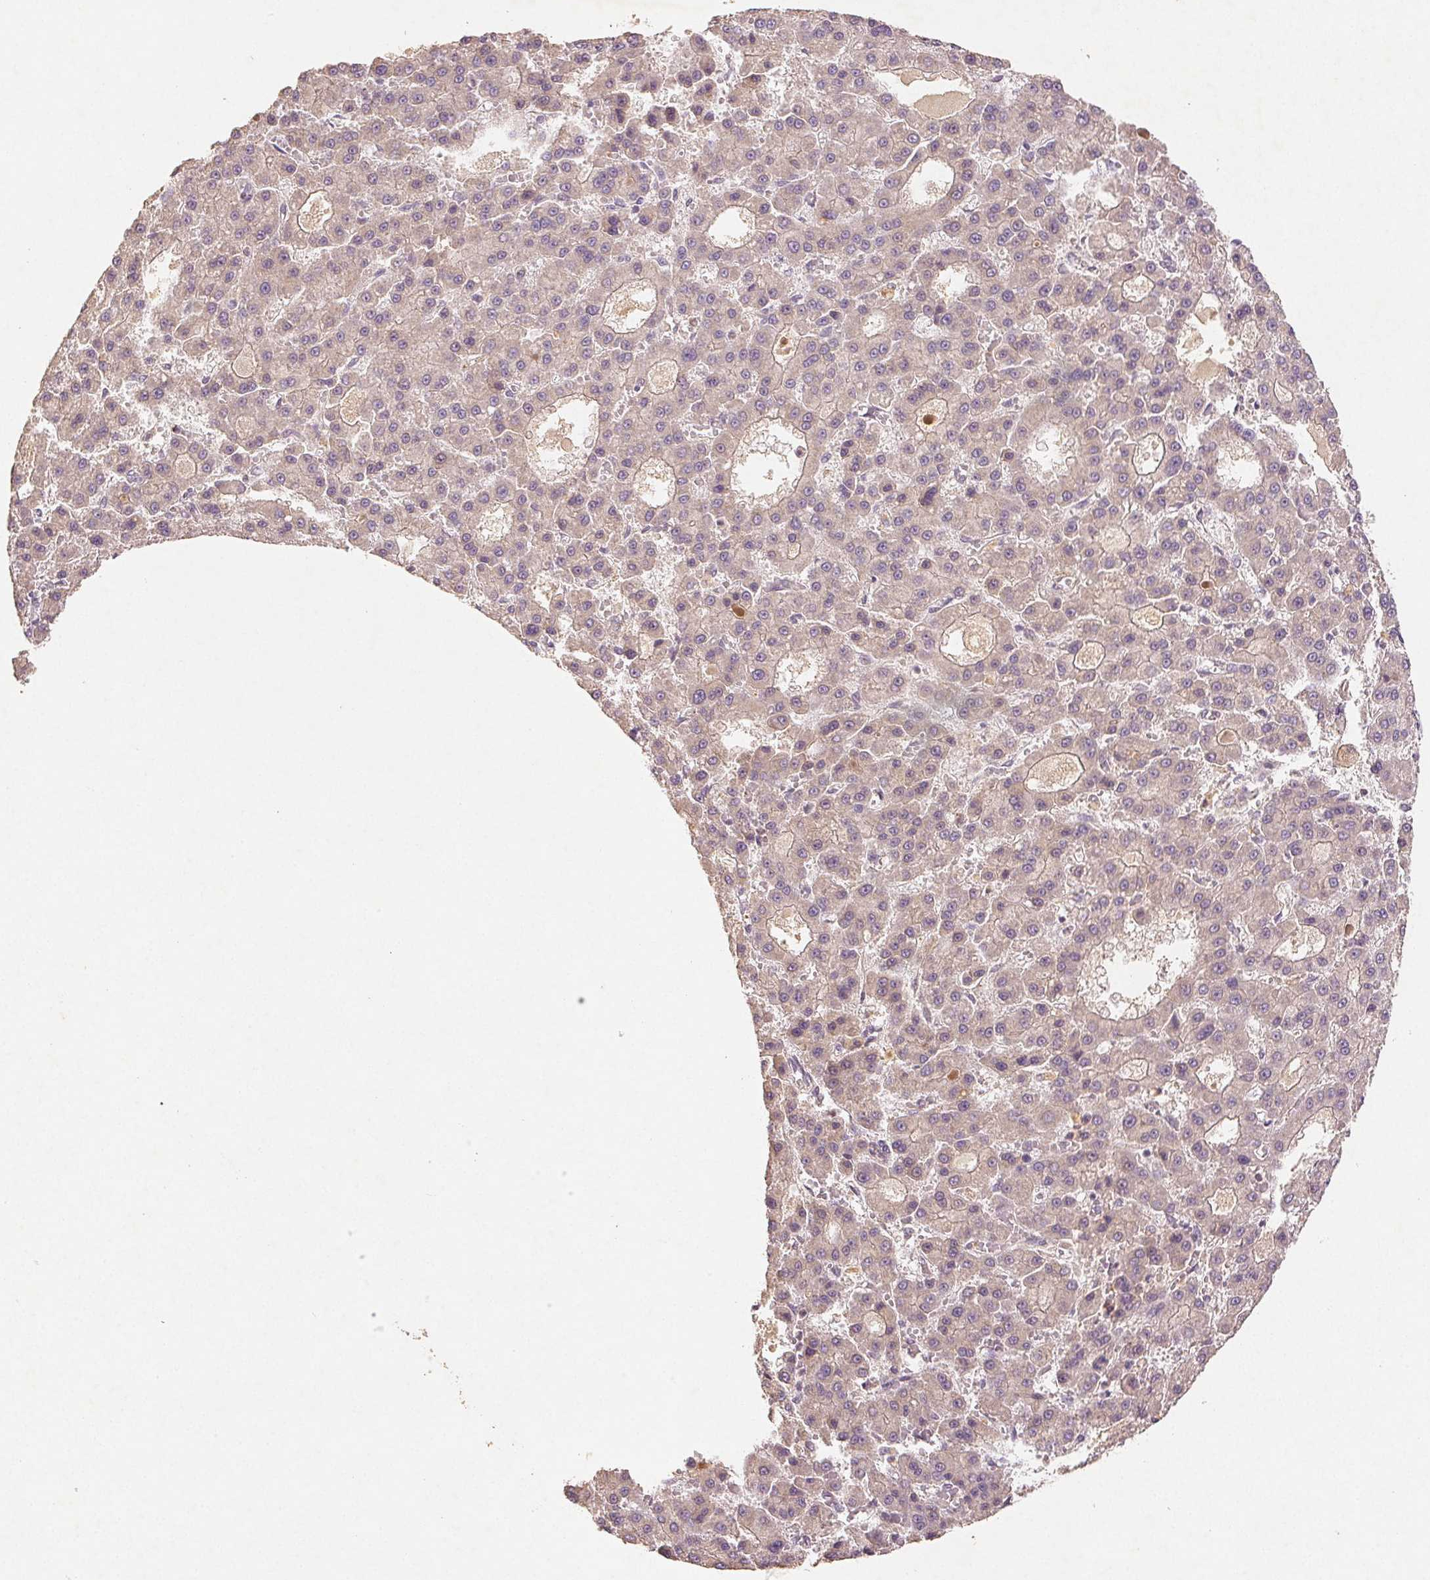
{"staining": {"intensity": "negative", "quantity": "none", "location": "none"}, "tissue": "liver cancer", "cell_type": "Tumor cells", "image_type": "cancer", "snomed": [{"axis": "morphology", "description": "Carcinoma, Hepatocellular, NOS"}, {"axis": "topography", "description": "Liver"}], "caption": "Micrograph shows no significant protein expression in tumor cells of liver hepatocellular carcinoma.", "gene": "YIF1B", "patient": {"sex": "male", "age": 70}}